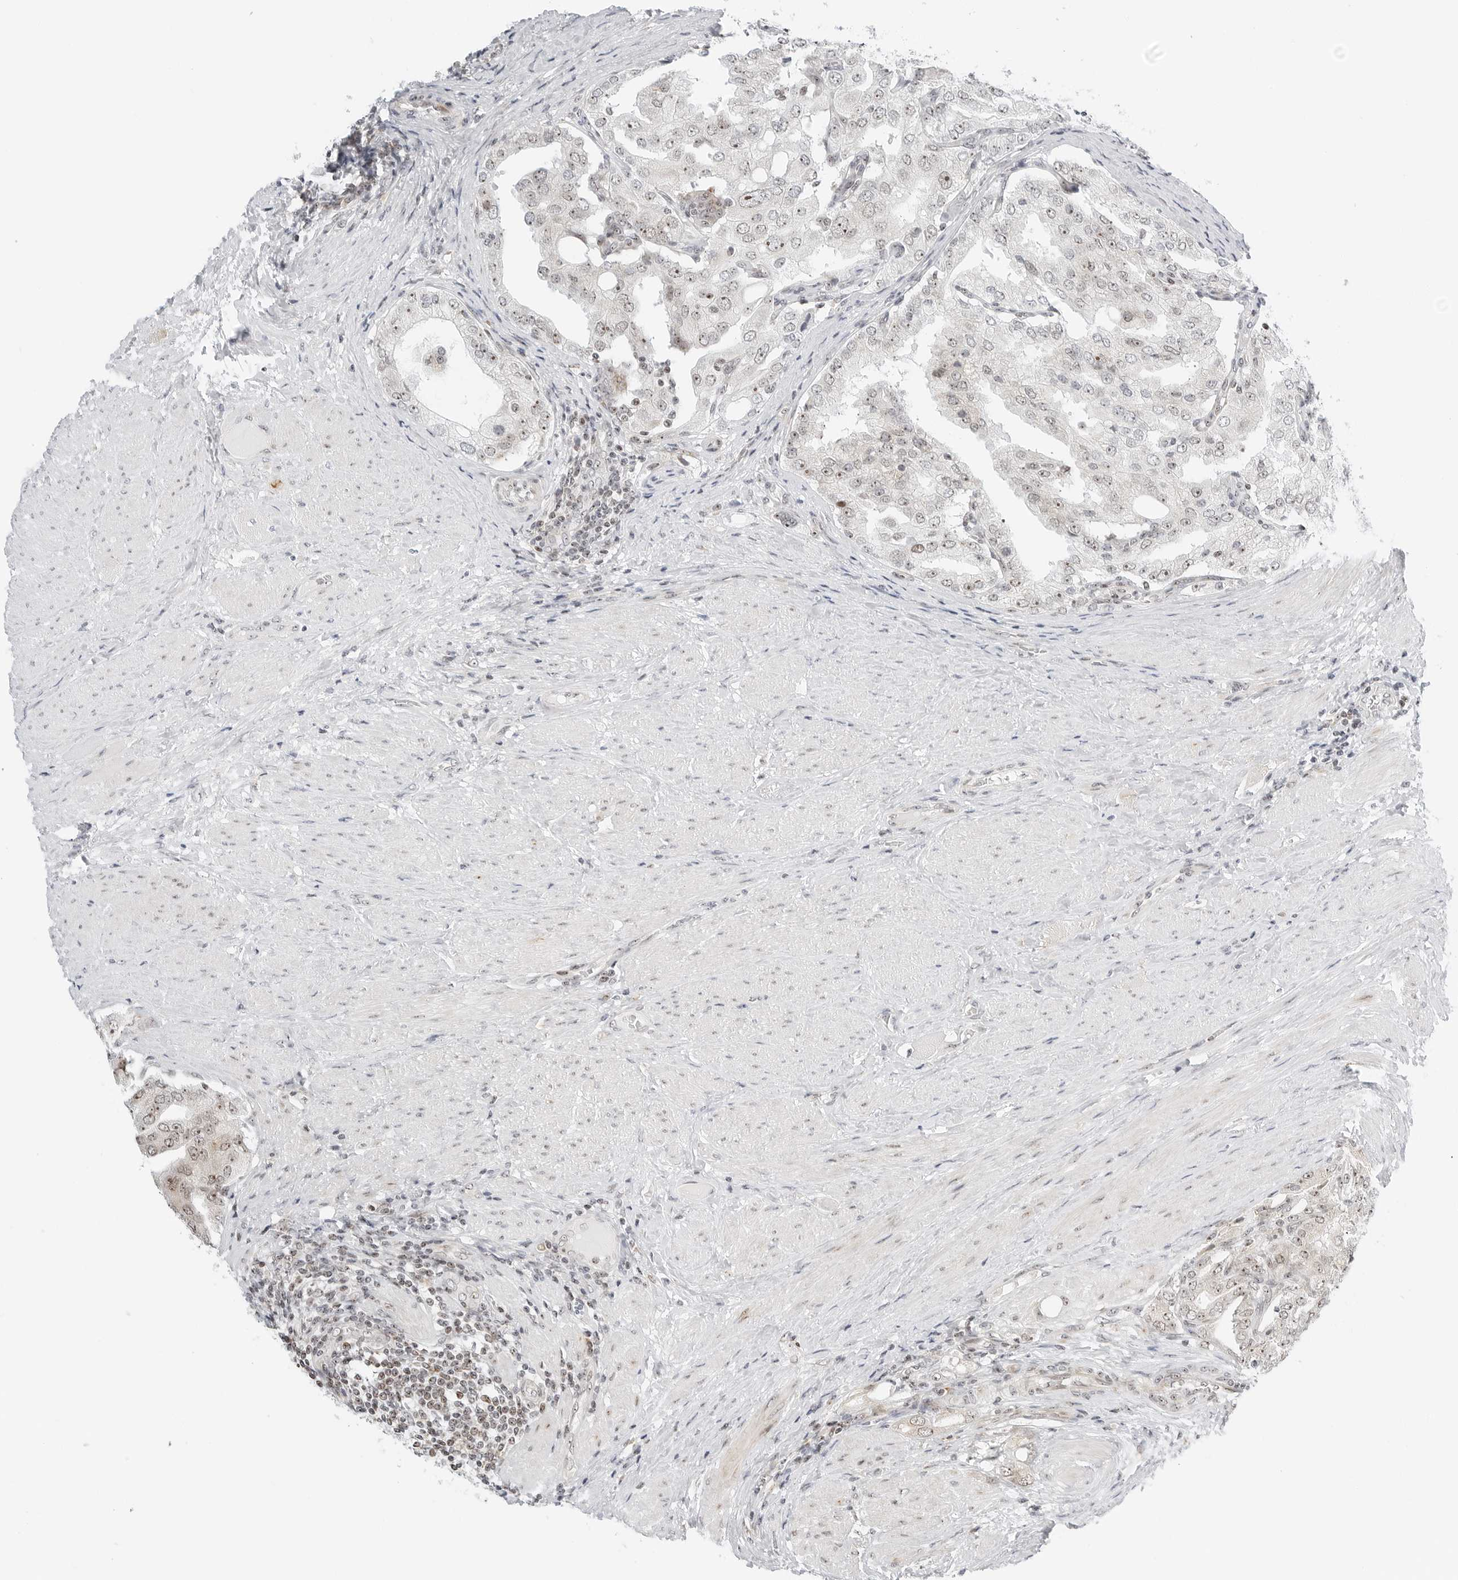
{"staining": {"intensity": "negative", "quantity": "none", "location": "none"}, "tissue": "prostate cancer", "cell_type": "Tumor cells", "image_type": "cancer", "snomed": [{"axis": "morphology", "description": "Adenocarcinoma, High grade"}, {"axis": "topography", "description": "Prostate"}], "caption": "This is a histopathology image of IHC staining of high-grade adenocarcinoma (prostate), which shows no positivity in tumor cells.", "gene": "RIMKLA", "patient": {"sex": "male", "age": 50}}